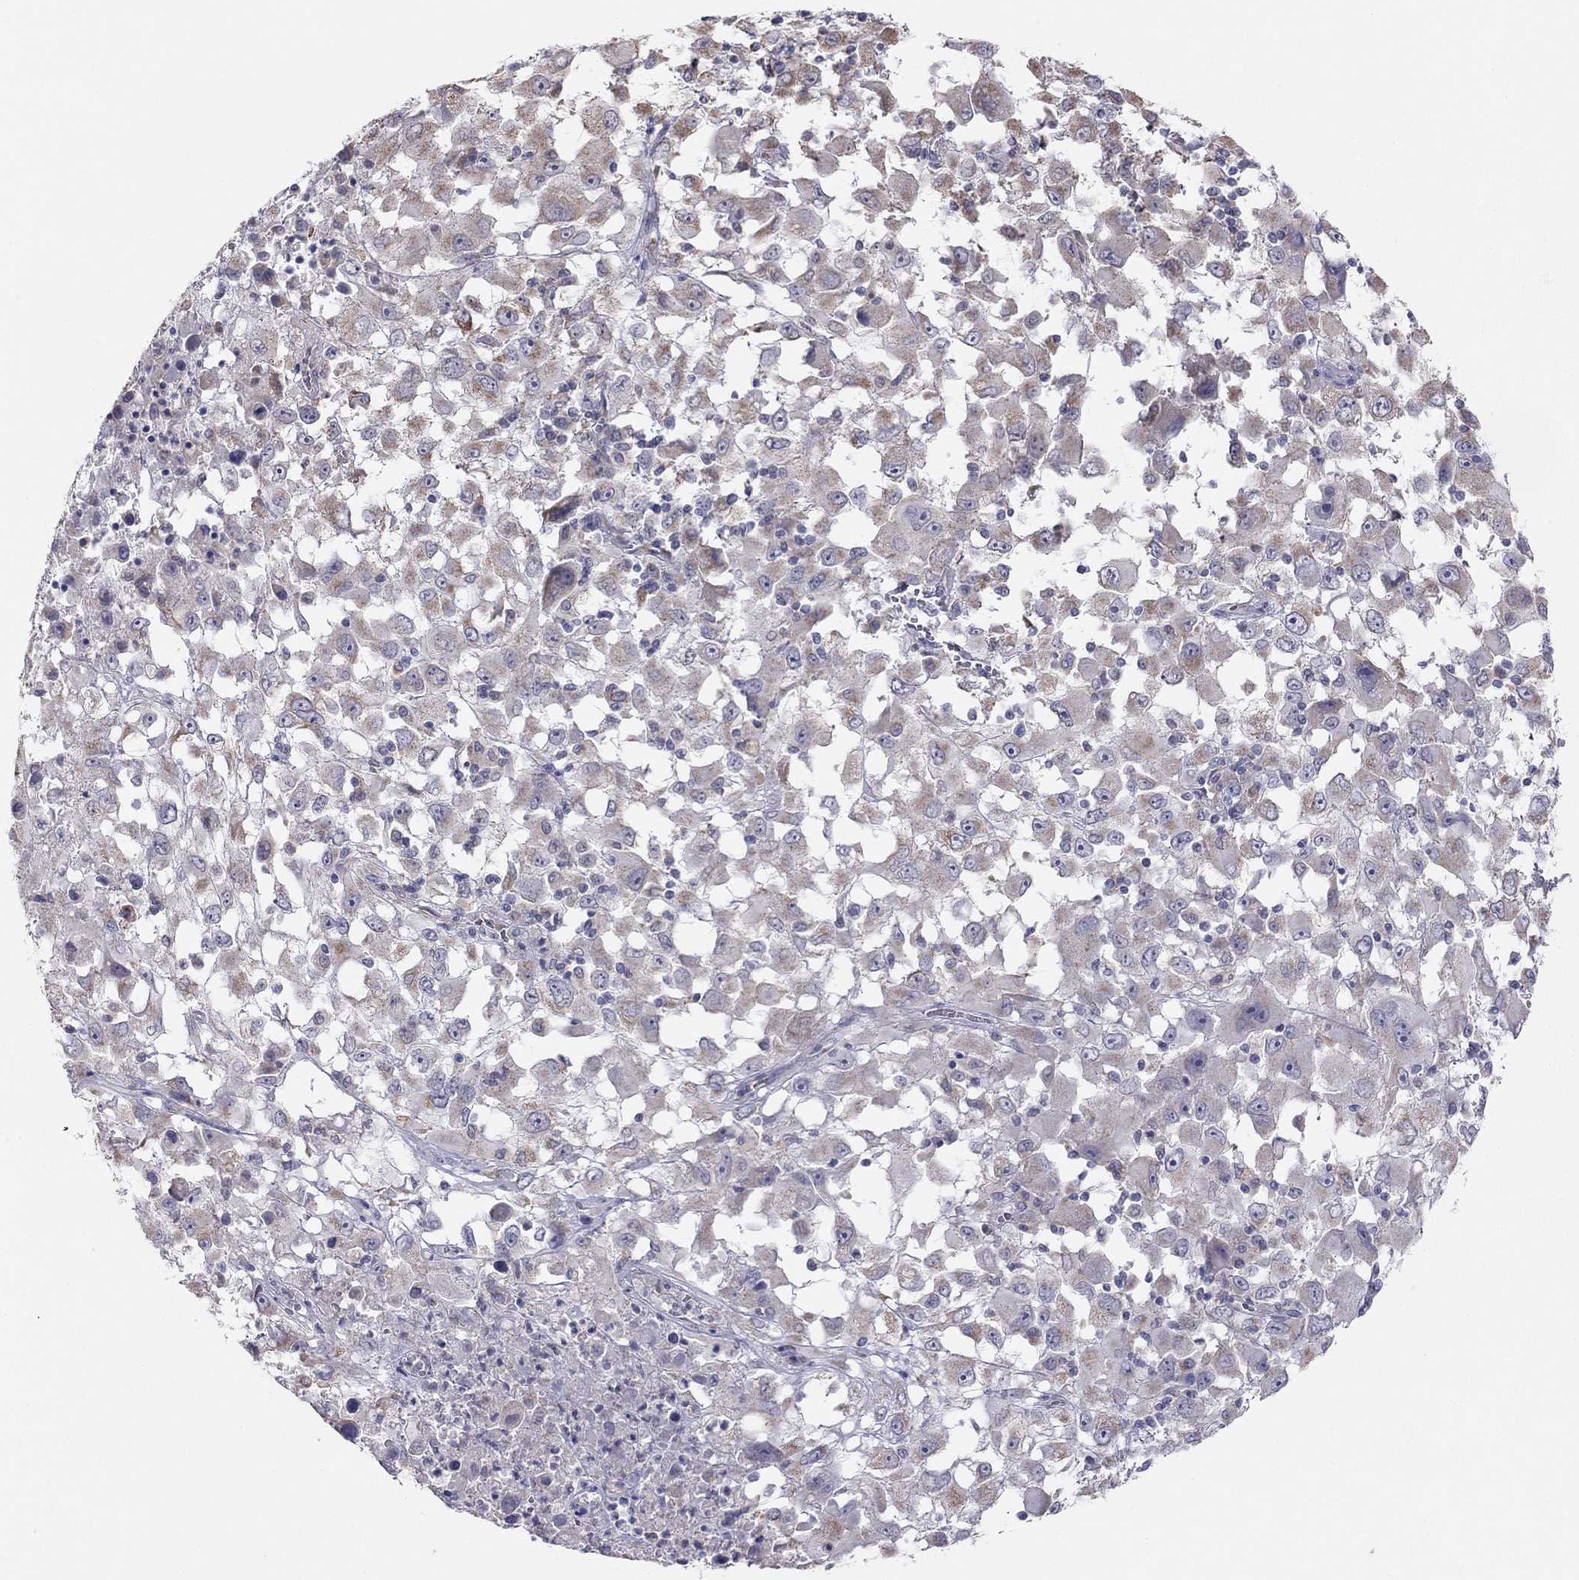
{"staining": {"intensity": "moderate", "quantity": "<25%", "location": "cytoplasmic/membranous"}, "tissue": "melanoma", "cell_type": "Tumor cells", "image_type": "cancer", "snomed": [{"axis": "morphology", "description": "Malignant melanoma, Metastatic site"}, {"axis": "topography", "description": "Soft tissue"}], "caption": "Moderate cytoplasmic/membranous protein expression is identified in about <25% of tumor cells in malignant melanoma (metastatic site).", "gene": "LRIT3", "patient": {"sex": "male", "age": 50}}